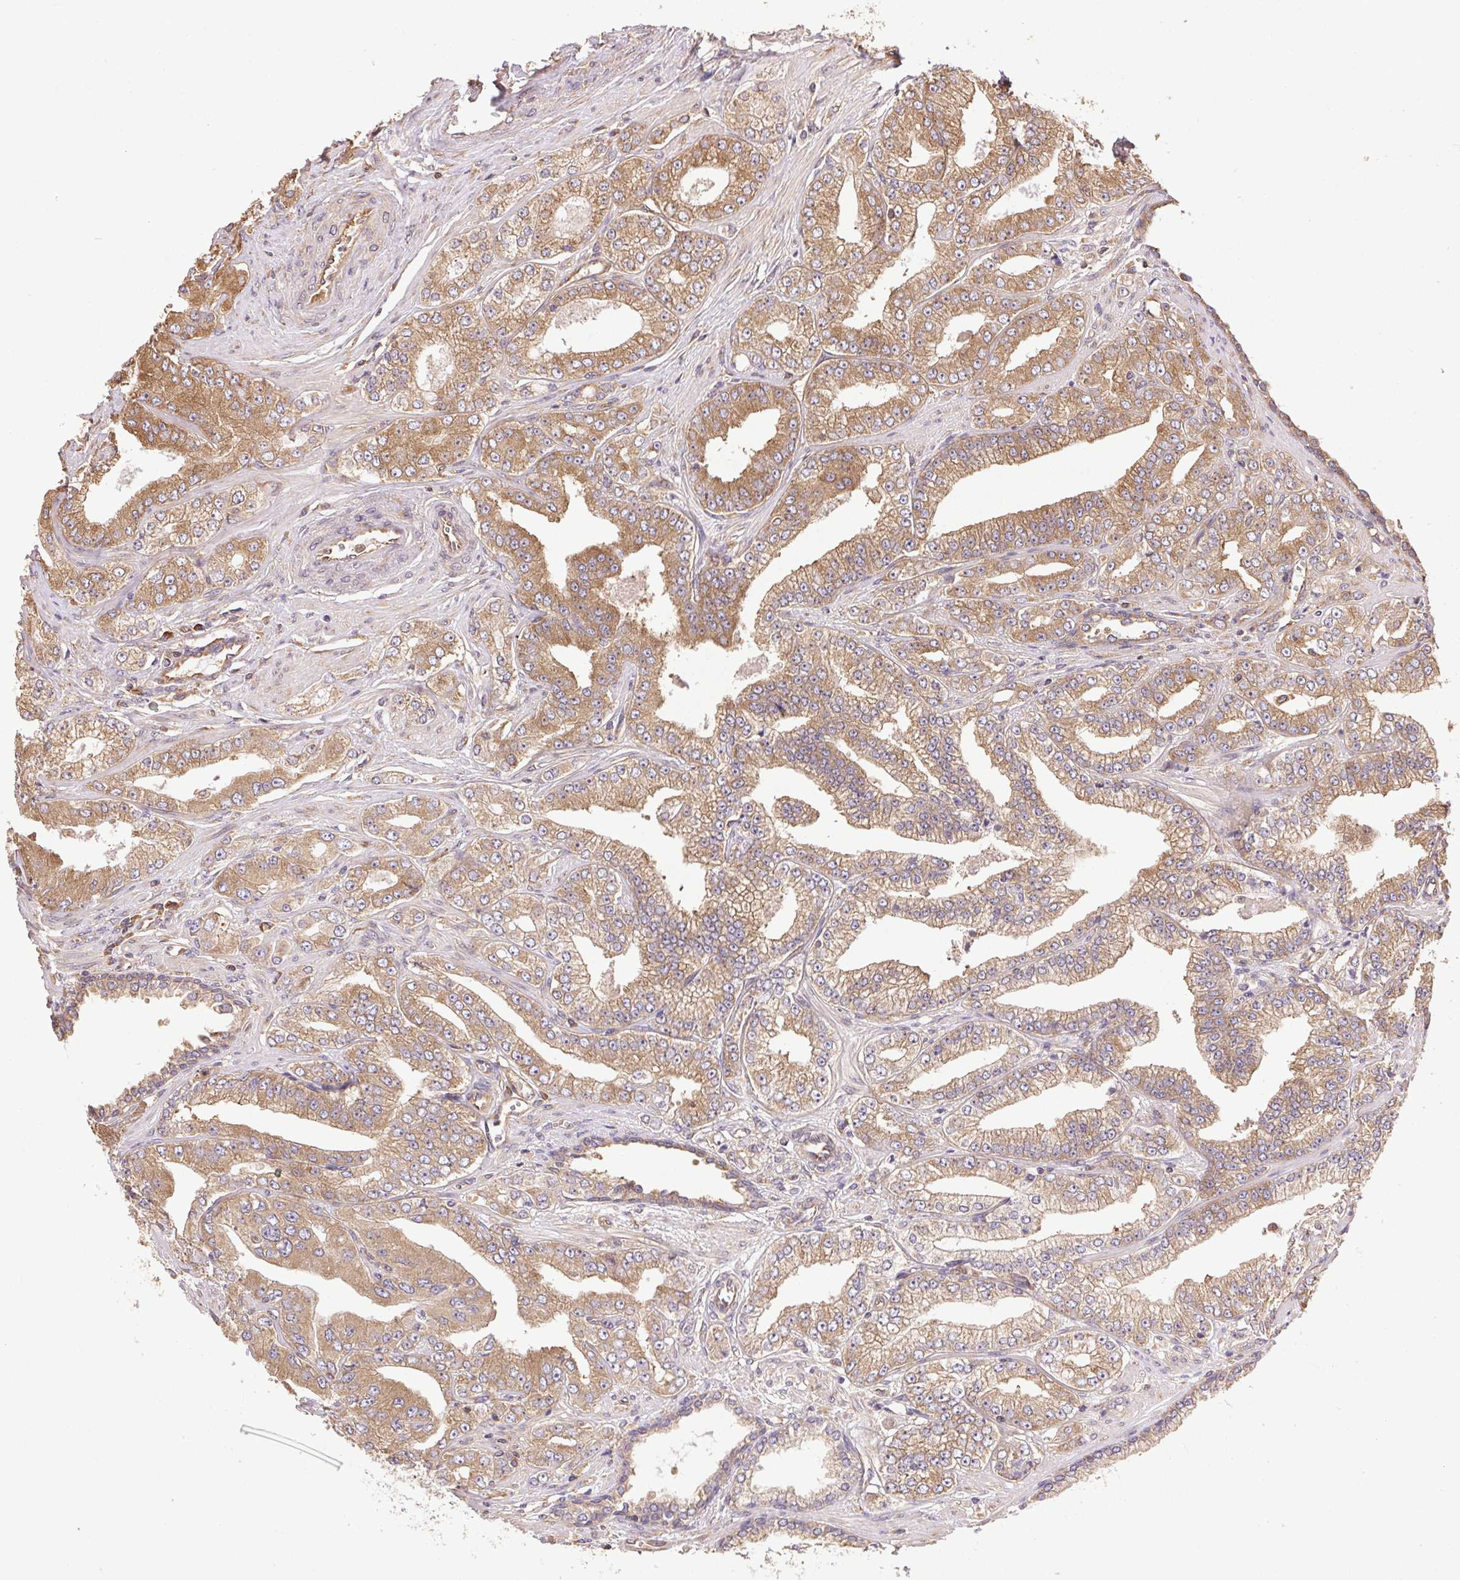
{"staining": {"intensity": "moderate", "quantity": ">75%", "location": "cytoplasmic/membranous"}, "tissue": "prostate cancer", "cell_type": "Tumor cells", "image_type": "cancer", "snomed": [{"axis": "morphology", "description": "Adenocarcinoma, Low grade"}, {"axis": "topography", "description": "Prostate"}], "caption": "This image demonstrates immunohistochemistry (IHC) staining of prostate cancer (low-grade adenocarcinoma), with medium moderate cytoplasmic/membranous positivity in approximately >75% of tumor cells.", "gene": "EIF2S1", "patient": {"sex": "male", "age": 60}}